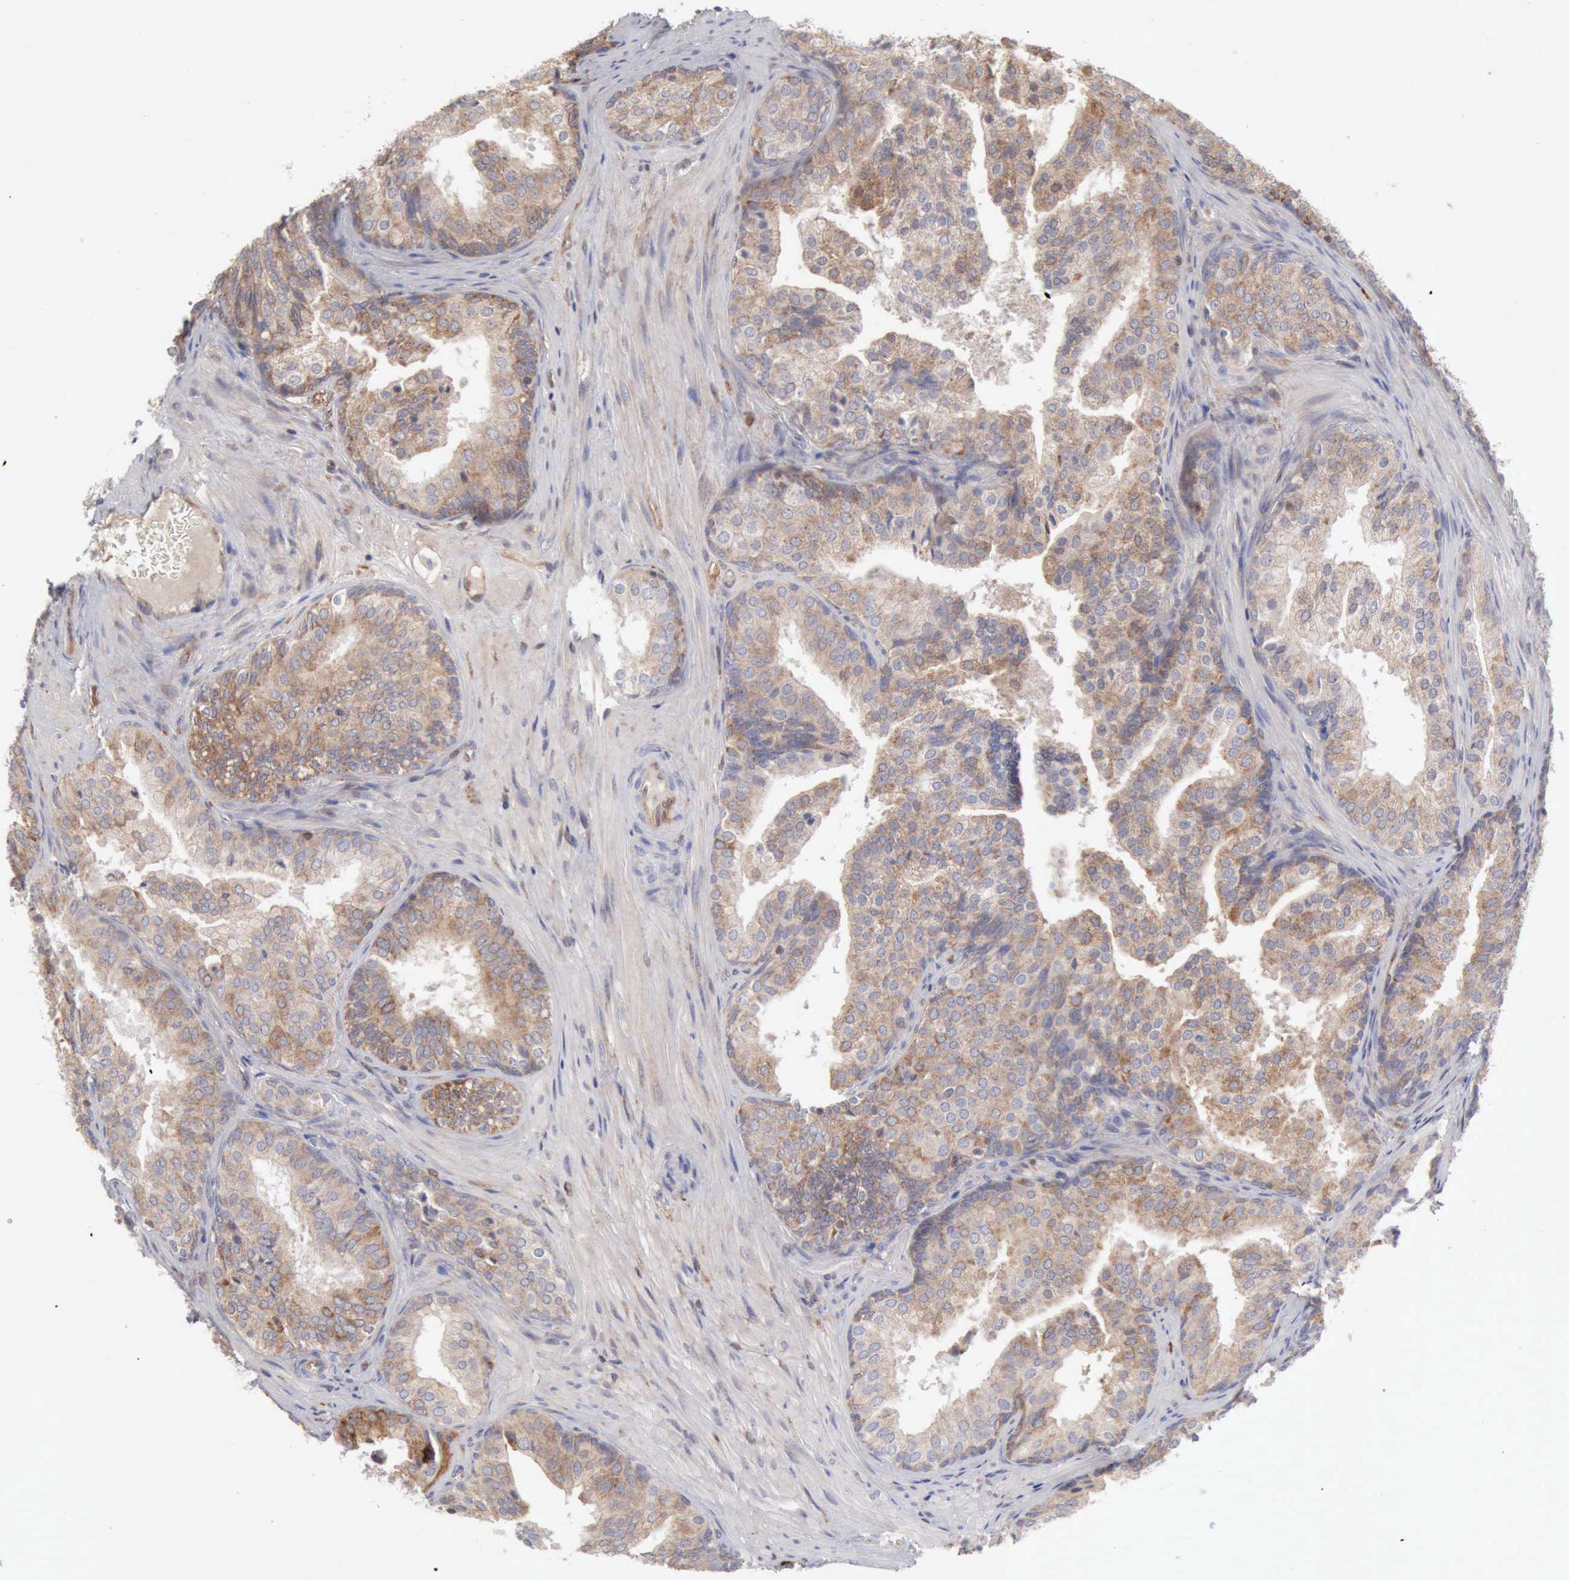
{"staining": {"intensity": "weak", "quantity": ">75%", "location": "cytoplasmic/membranous"}, "tissue": "prostate cancer", "cell_type": "Tumor cells", "image_type": "cancer", "snomed": [{"axis": "morphology", "description": "Adenocarcinoma, Low grade"}, {"axis": "topography", "description": "Prostate"}], "caption": "Immunohistochemistry histopathology image of neoplastic tissue: prostate cancer stained using immunohistochemistry reveals low levels of weak protein expression localized specifically in the cytoplasmic/membranous of tumor cells, appearing as a cytoplasmic/membranous brown color.", "gene": "APOL2", "patient": {"sex": "male", "age": 69}}